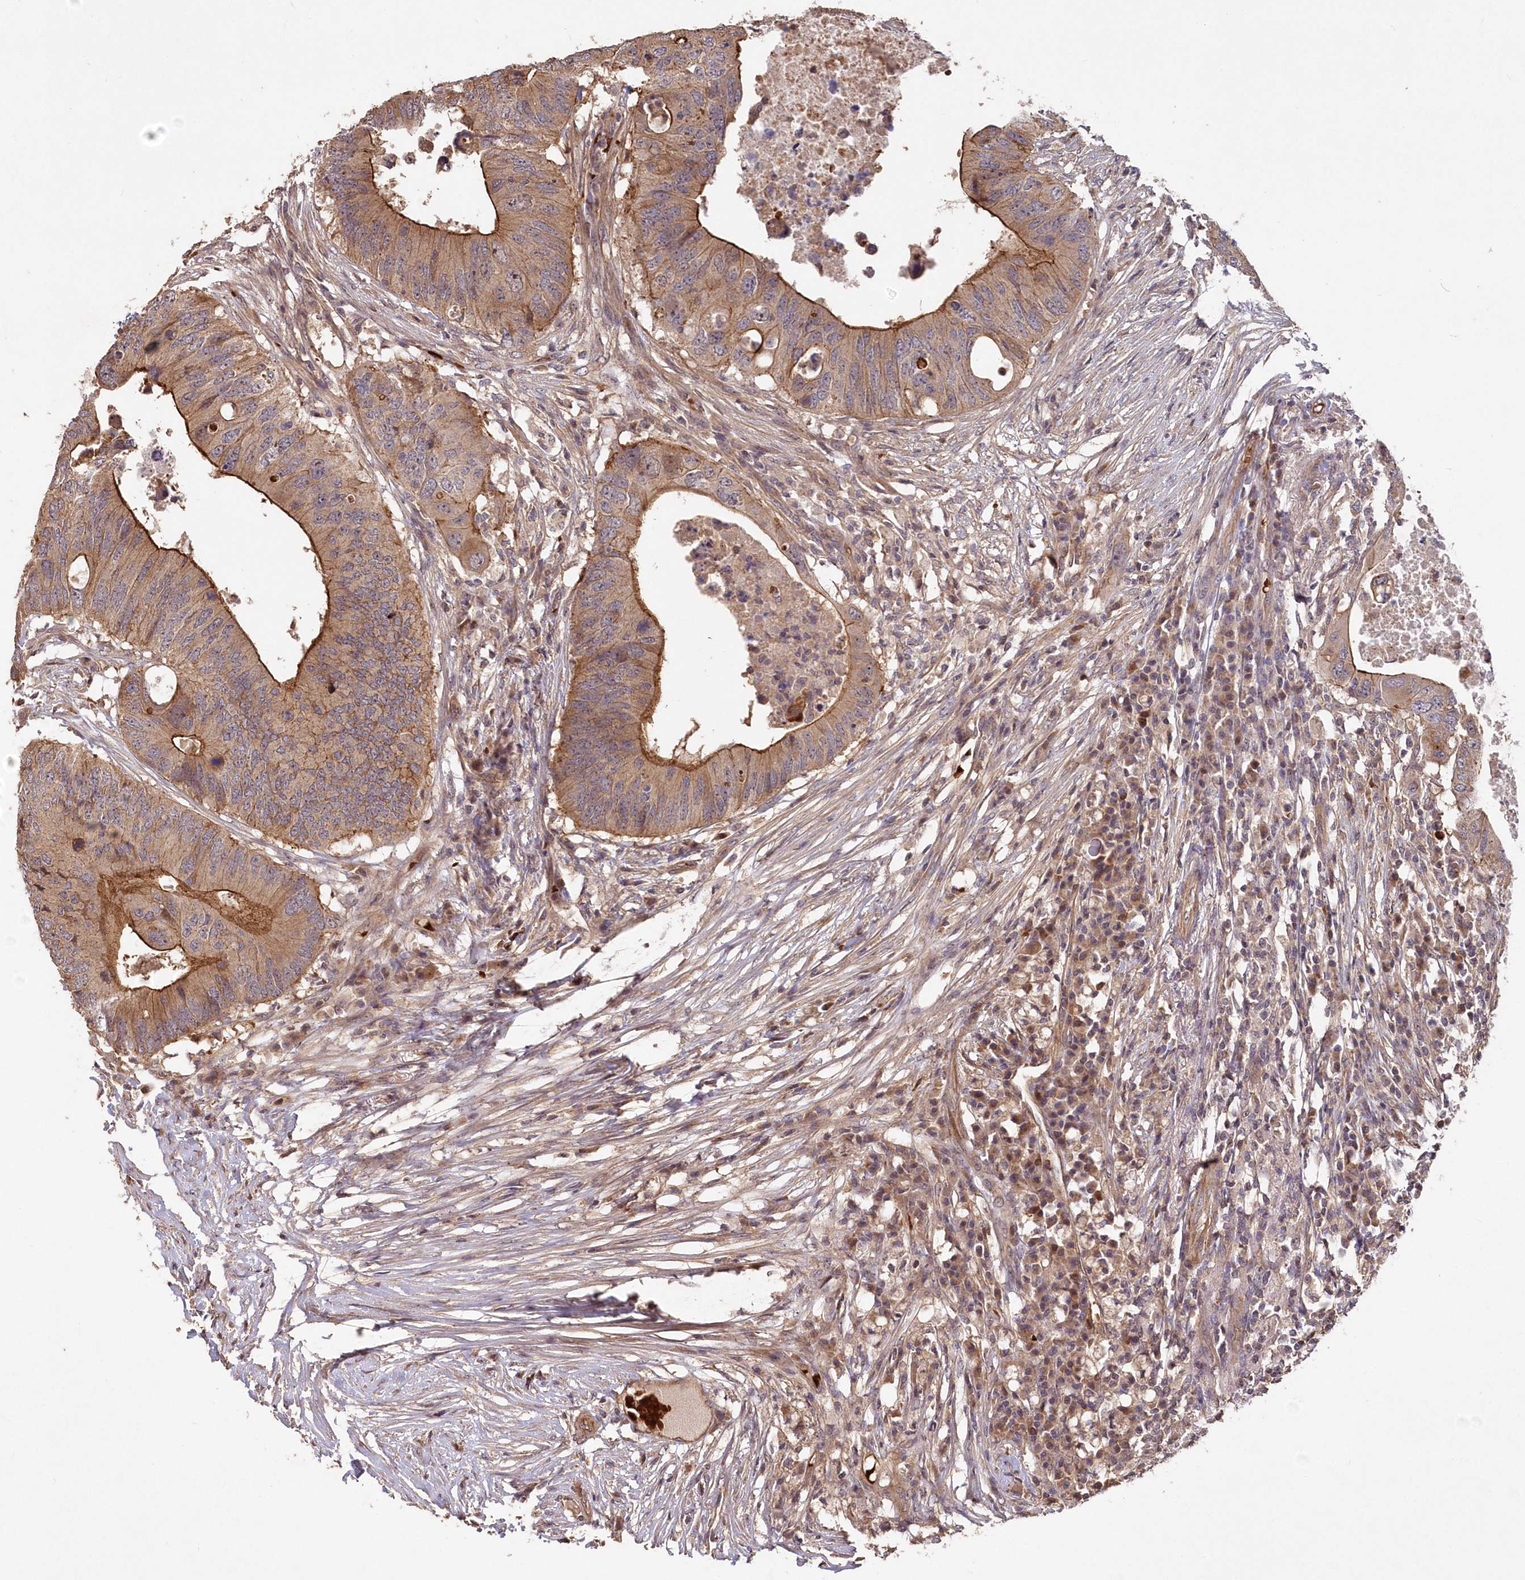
{"staining": {"intensity": "strong", "quantity": ">75%", "location": "cytoplasmic/membranous"}, "tissue": "colorectal cancer", "cell_type": "Tumor cells", "image_type": "cancer", "snomed": [{"axis": "morphology", "description": "Adenocarcinoma, NOS"}, {"axis": "topography", "description": "Colon"}], "caption": "This histopathology image reveals IHC staining of colorectal cancer, with high strong cytoplasmic/membranous positivity in approximately >75% of tumor cells.", "gene": "HYCC2", "patient": {"sex": "male", "age": 71}}